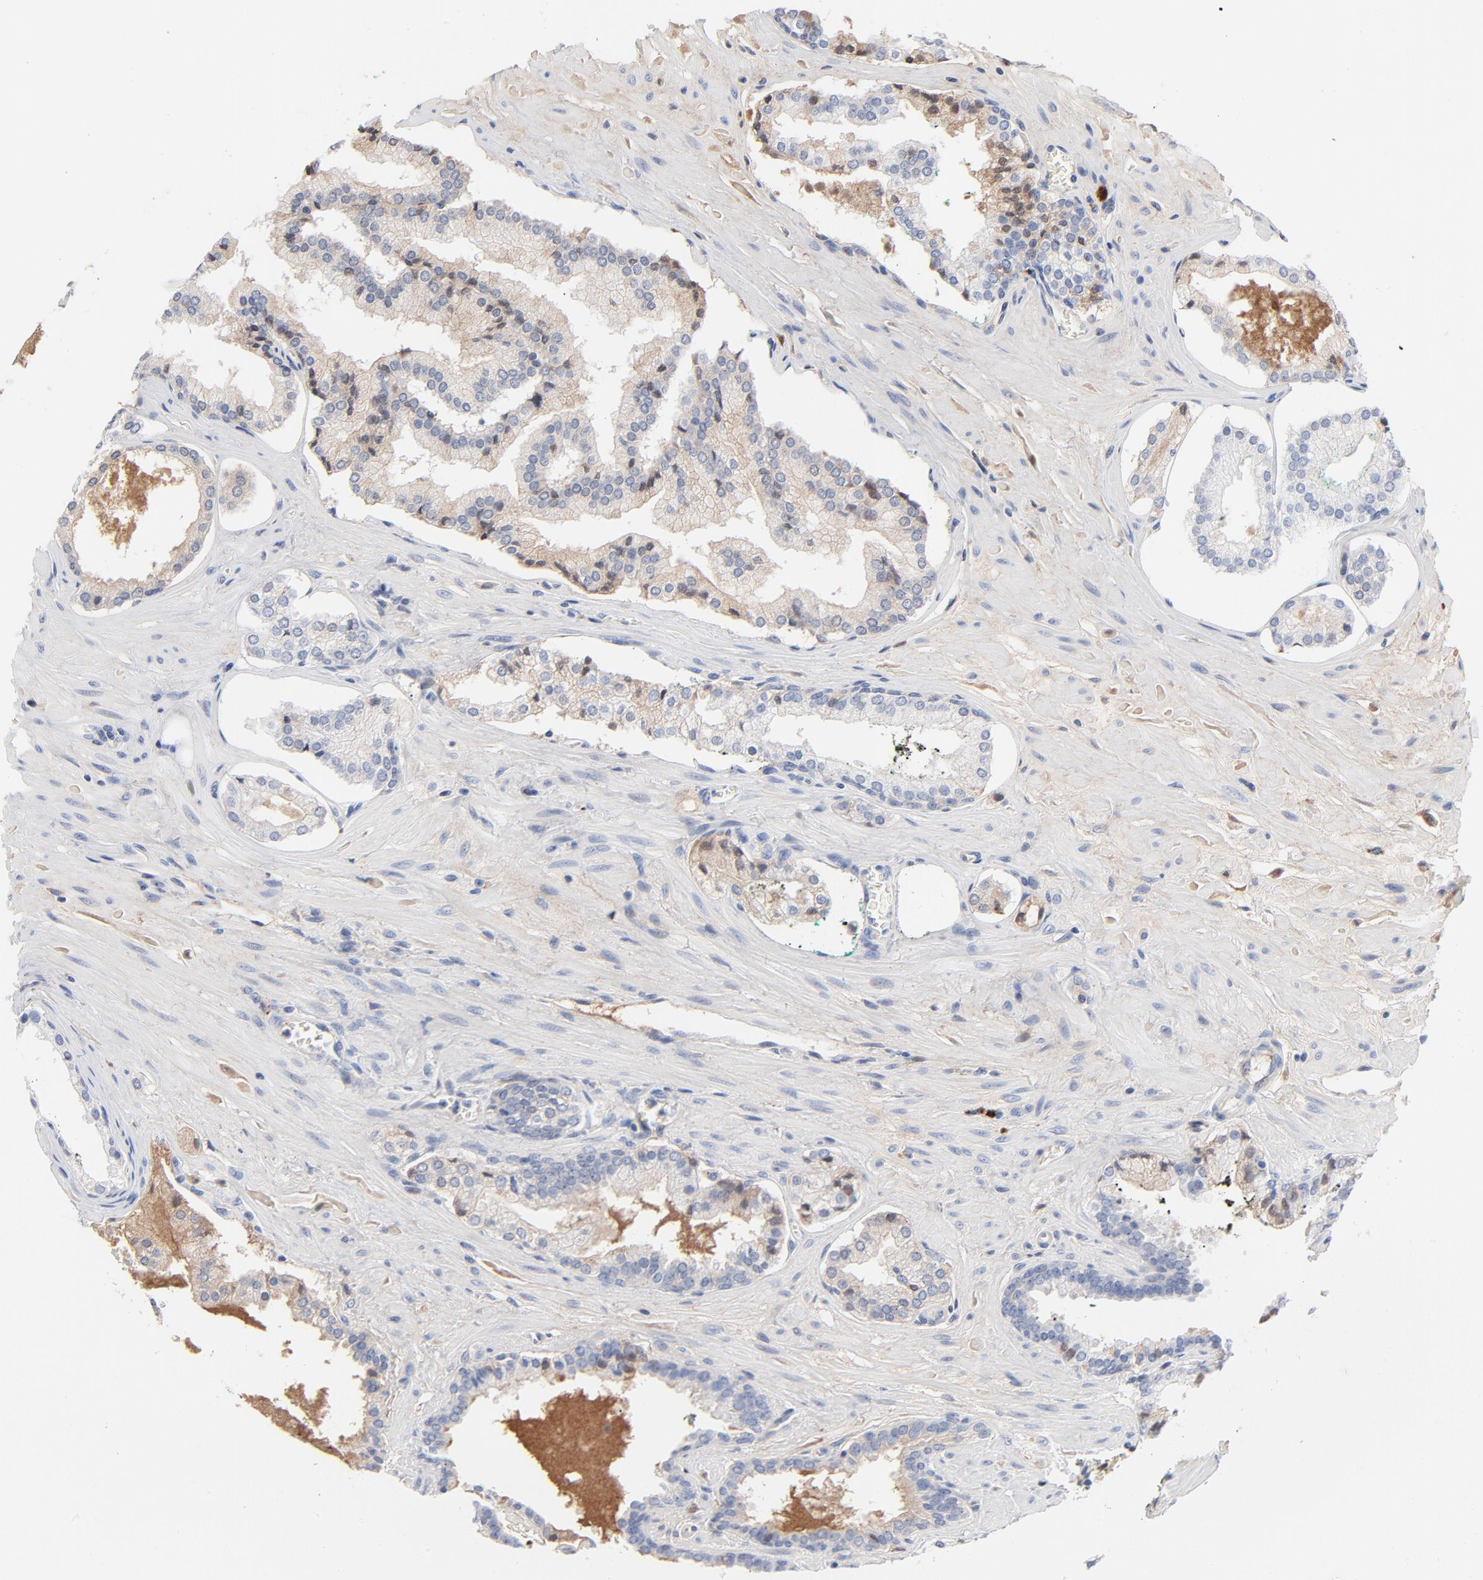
{"staining": {"intensity": "weak", "quantity": "<25%", "location": "cytoplasmic/membranous"}, "tissue": "prostate cancer", "cell_type": "Tumor cells", "image_type": "cancer", "snomed": [{"axis": "morphology", "description": "Adenocarcinoma, Medium grade"}, {"axis": "topography", "description": "Prostate"}], "caption": "This is a histopathology image of immunohistochemistry staining of prostate cancer, which shows no staining in tumor cells.", "gene": "SERPINA4", "patient": {"sex": "male", "age": 60}}